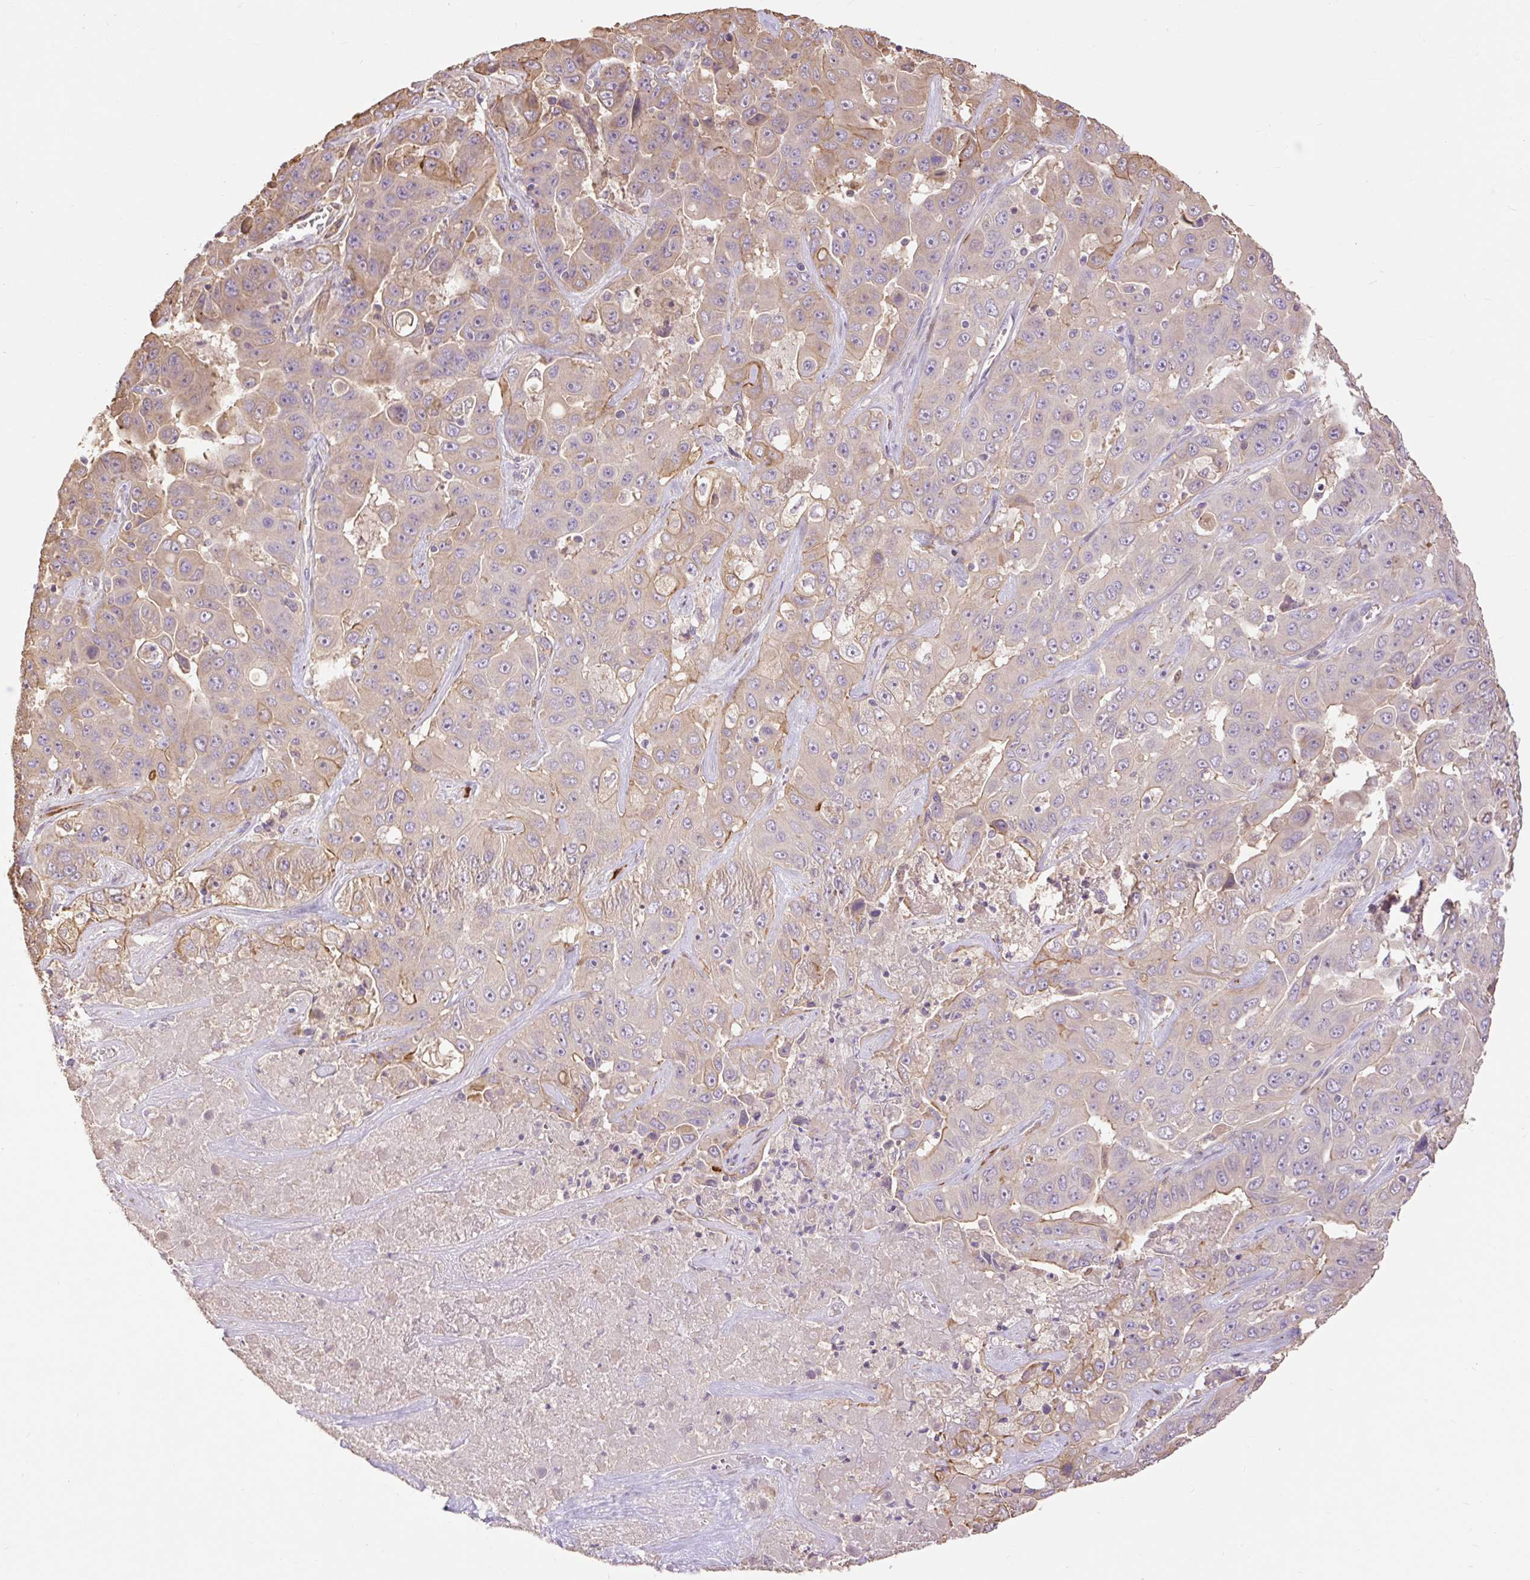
{"staining": {"intensity": "weak", "quantity": "25%-75%", "location": "cytoplasmic/membranous"}, "tissue": "liver cancer", "cell_type": "Tumor cells", "image_type": "cancer", "snomed": [{"axis": "morphology", "description": "Cholangiocarcinoma"}, {"axis": "topography", "description": "Liver"}], "caption": "This is a micrograph of immunohistochemistry staining of liver cancer, which shows weak expression in the cytoplasmic/membranous of tumor cells.", "gene": "DESI1", "patient": {"sex": "female", "age": 52}}